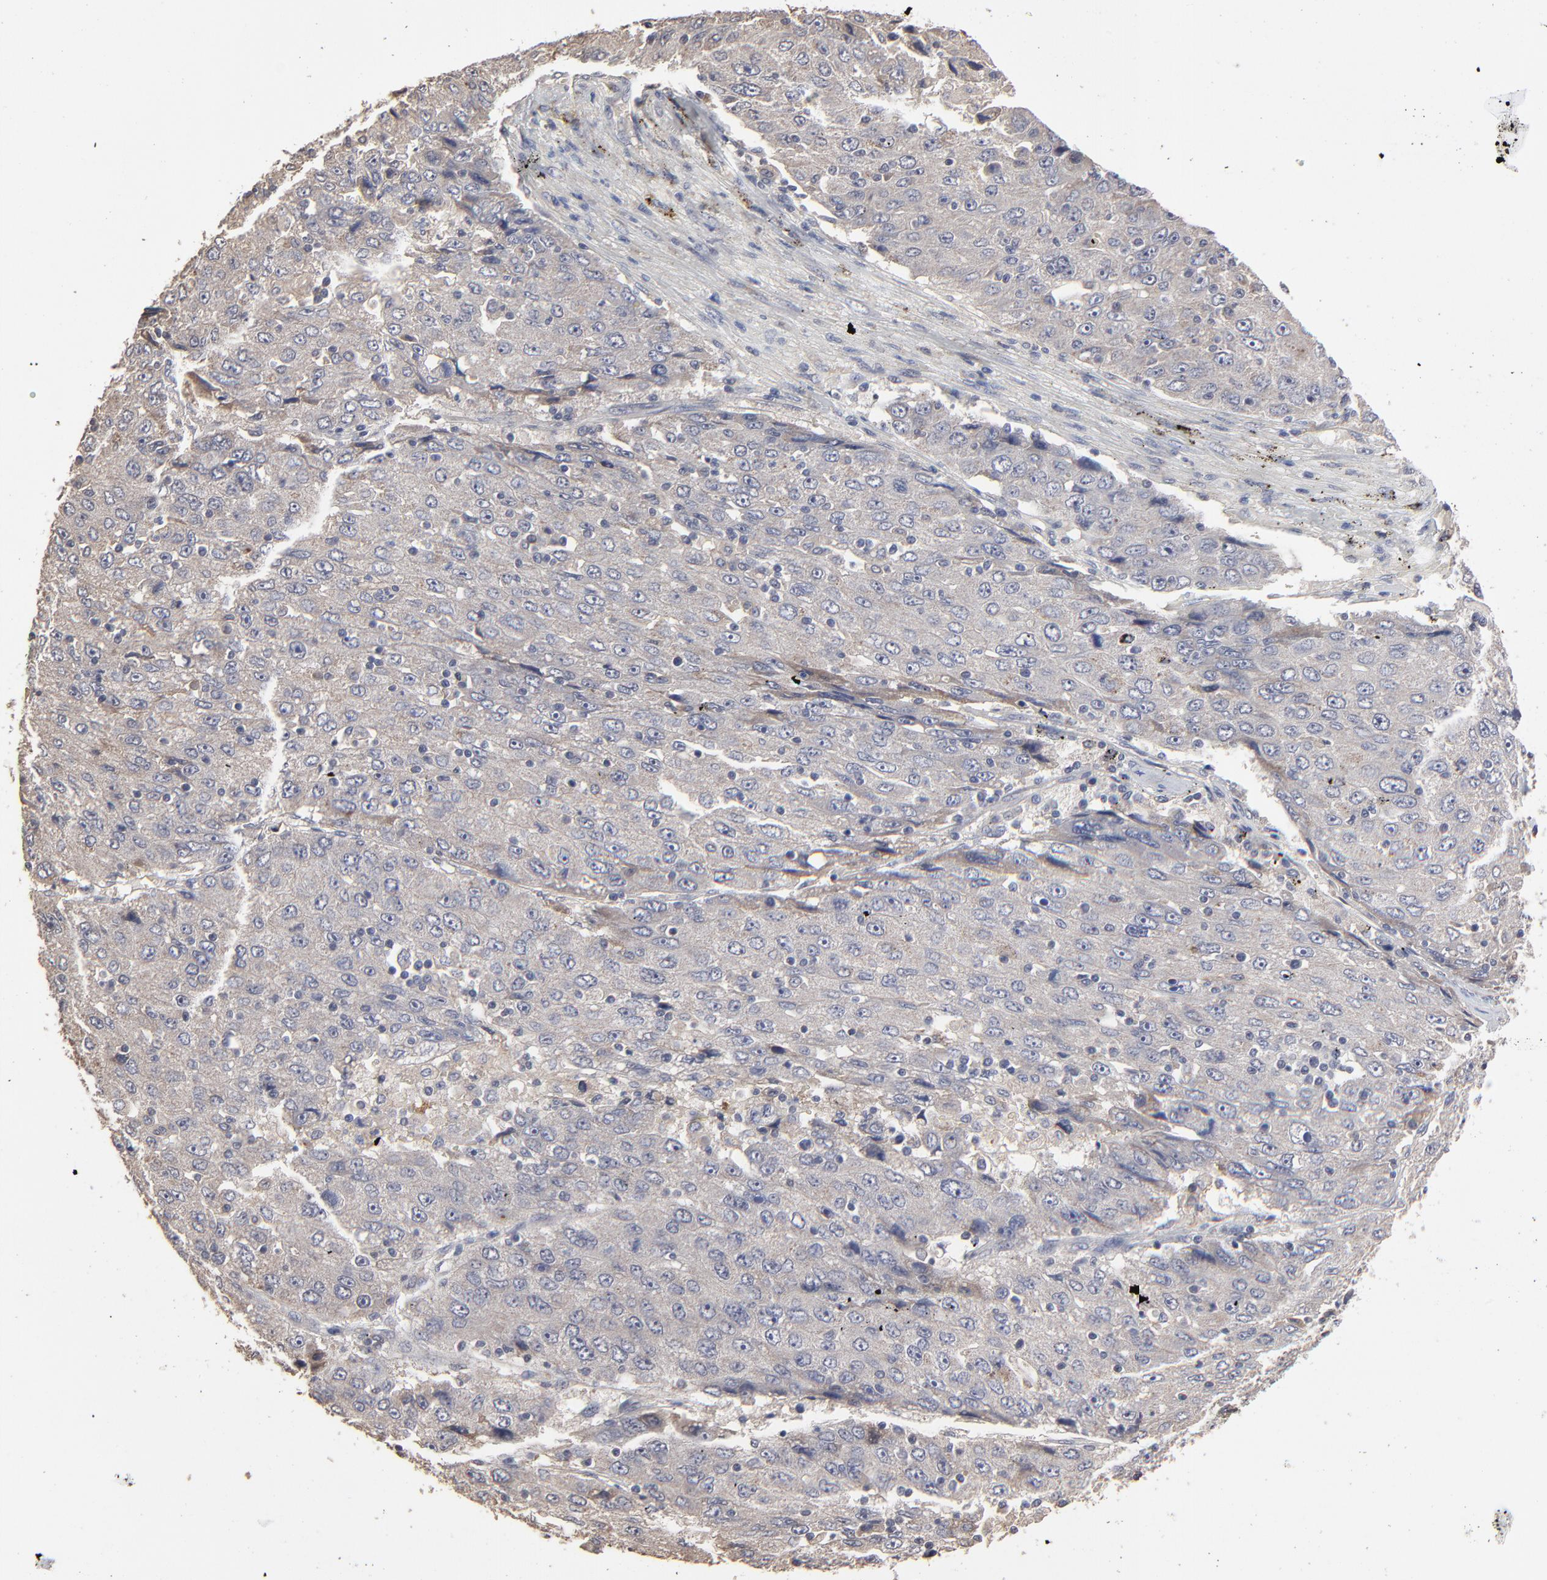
{"staining": {"intensity": "weak", "quantity": ">75%", "location": "cytoplasmic/membranous"}, "tissue": "liver cancer", "cell_type": "Tumor cells", "image_type": "cancer", "snomed": [{"axis": "morphology", "description": "Carcinoma, Hepatocellular, NOS"}, {"axis": "topography", "description": "Liver"}], "caption": "Liver cancer (hepatocellular carcinoma) stained with immunohistochemistry displays weak cytoplasmic/membranous positivity in about >75% of tumor cells.", "gene": "VPREB3", "patient": {"sex": "male", "age": 49}}